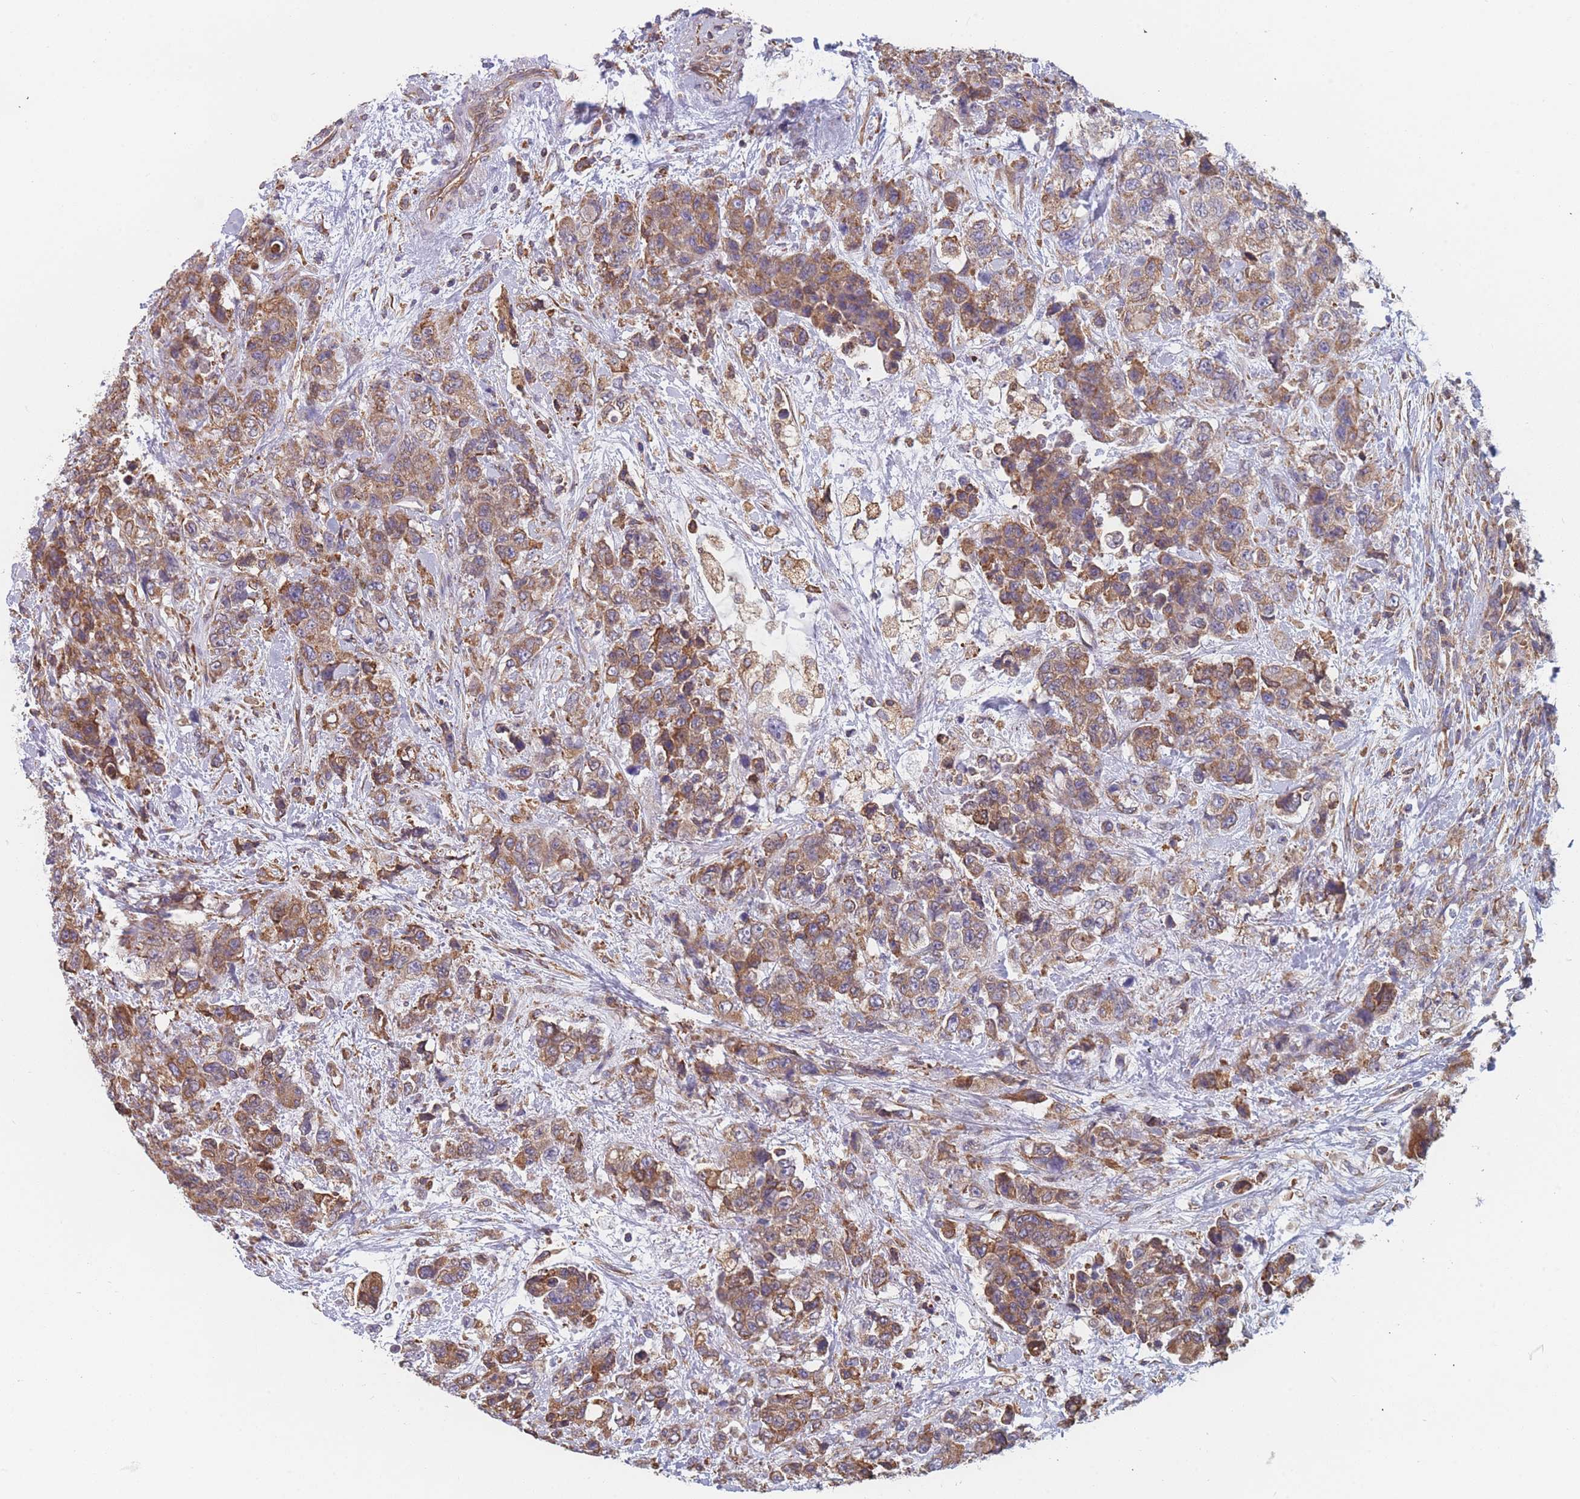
{"staining": {"intensity": "moderate", "quantity": ">75%", "location": "cytoplasmic/membranous"}, "tissue": "urothelial cancer", "cell_type": "Tumor cells", "image_type": "cancer", "snomed": [{"axis": "morphology", "description": "Urothelial carcinoma, High grade"}, {"axis": "topography", "description": "Urinary bladder"}], "caption": "Protein staining displays moderate cytoplasmic/membranous positivity in approximately >75% of tumor cells in urothelial cancer.", "gene": "OR7C2", "patient": {"sex": "female", "age": 78}}